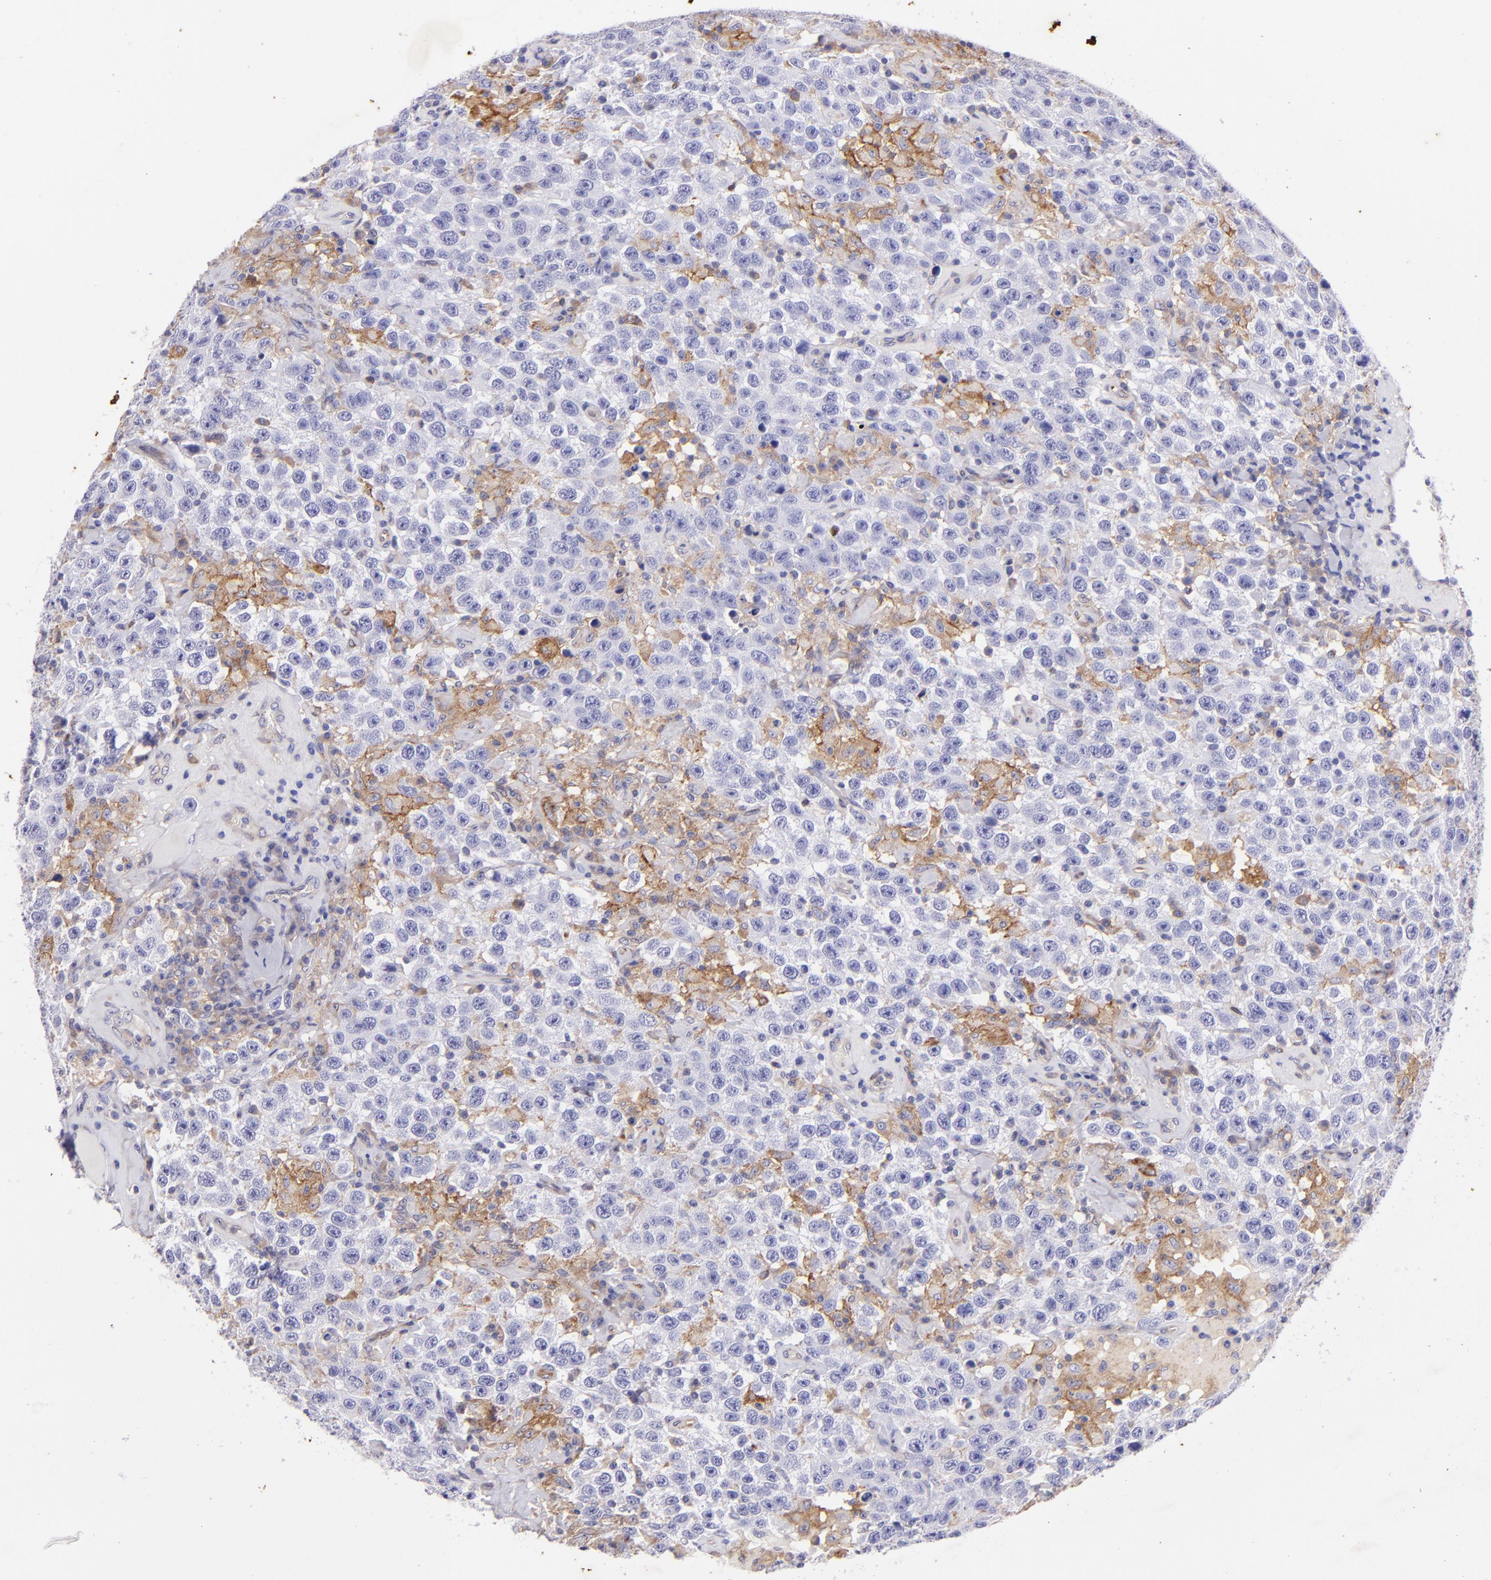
{"staining": {"intensity": "negative", "quantity": "none", "location": "none"}, "tissue": "testis cancer", "cell_type": "Tumor cells", "image_type": "cancer", "snomed": [{"axis": "morphology", "description": "Seminoma, NOS"}, {"axis": "topography", "description": "Testis"}], "caption": "Protein analysis of testis seminoma displays no significant expression in tumor cells. Brightfield microscopy of immunohistochemistry stained with DAB (brown) and hematoxylin (blue), captured at high magnification.", "gene": "RET", "patient": {"sex": "male", "age": 41}}